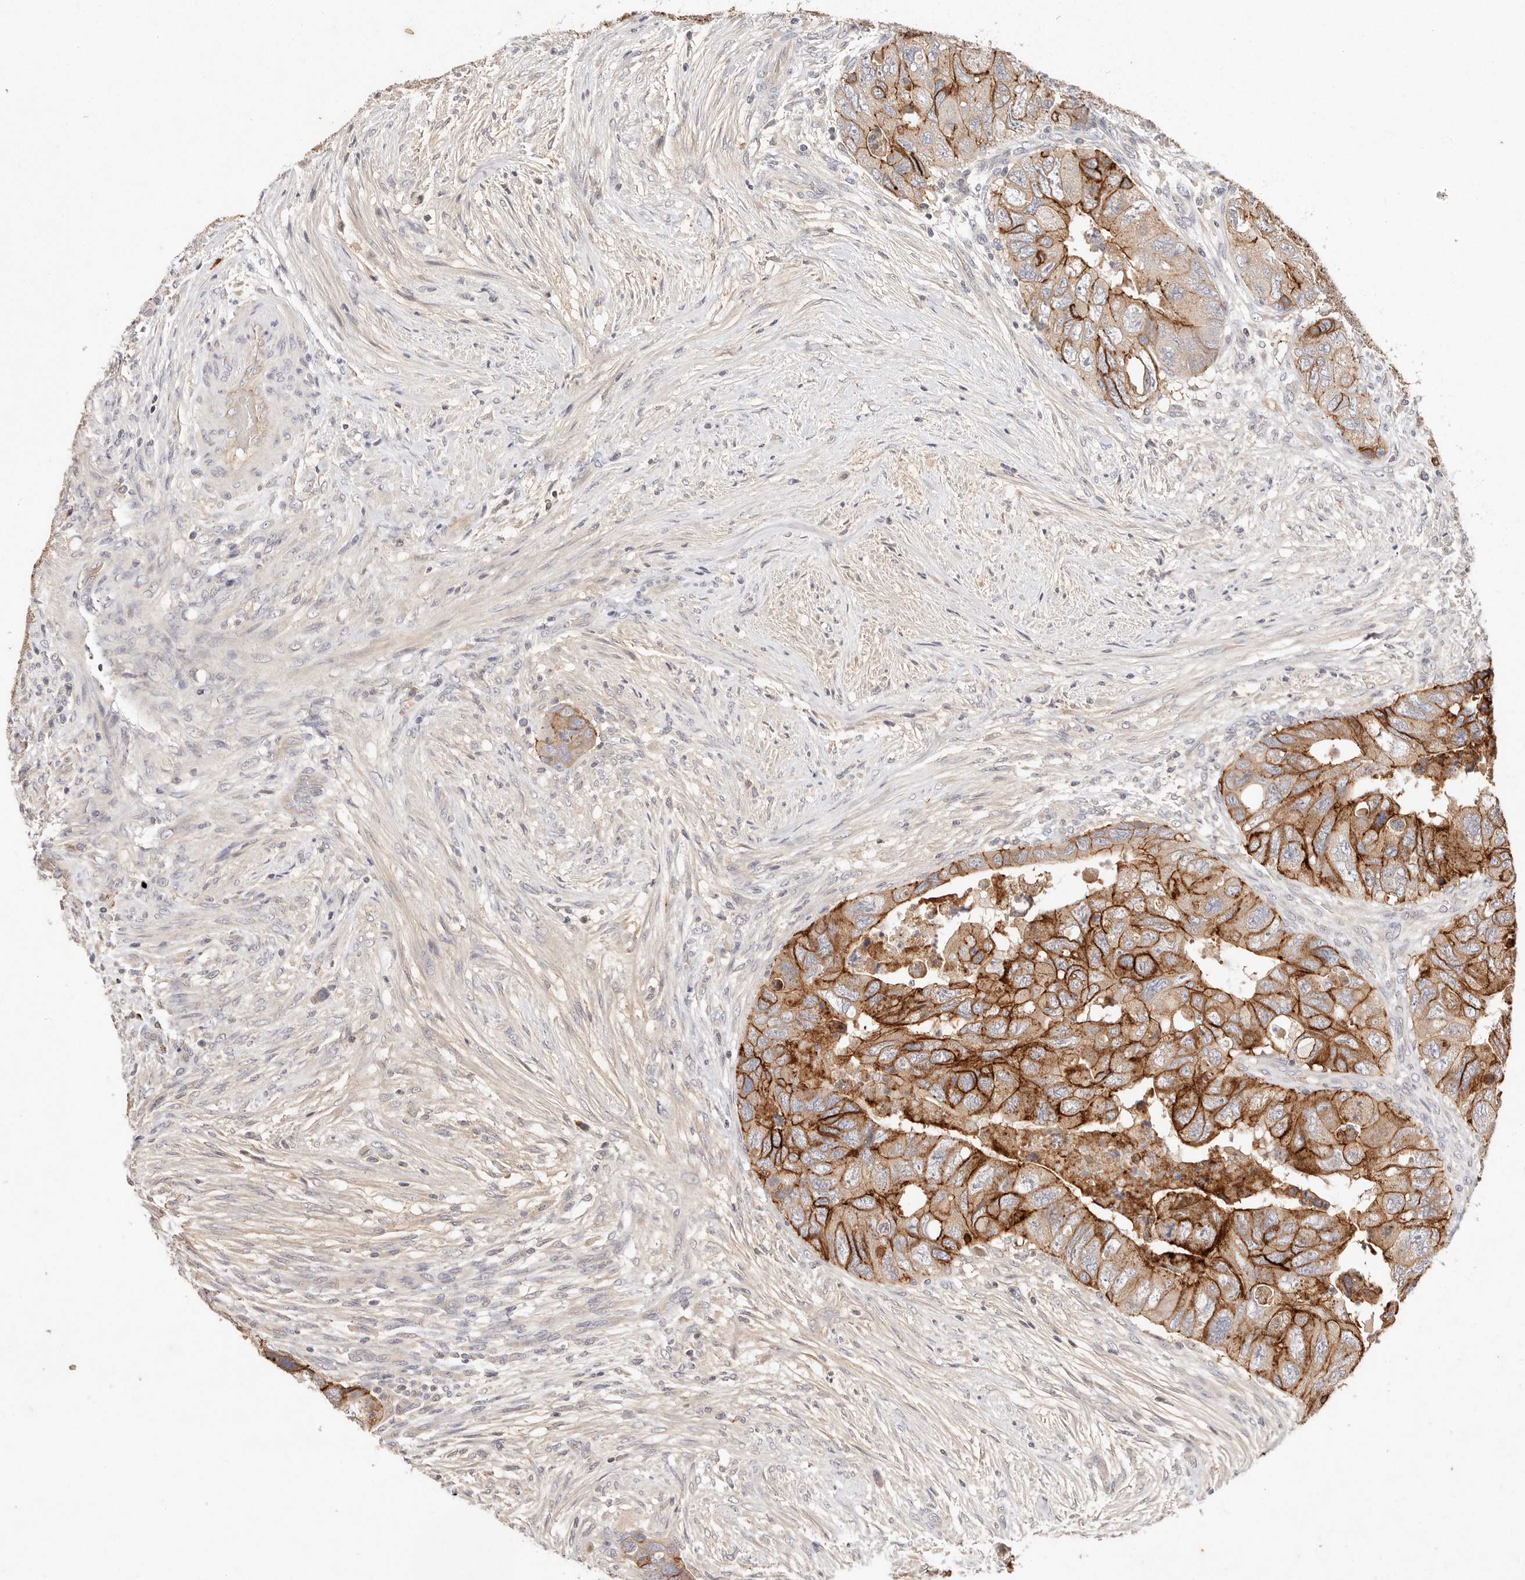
{"staining": {"intensity": "strong", "quantity": "25%-75%", "location": "cytoplasmic/membranous"}, "tissue": "colorectal cancer", "cell_type": "Tumor cells", "image_type": "cancer", "snomed": [{"axis": "morphology", "description": "Adenocarcinoma, NOS"}, {"axis": "topography", "description": "Rectum"}], "caption": "A photomicrograph of colorectal cancer (adenocarcinoma) stained for a protein reveals strong cytoplasmic/membranous brown staining in tumor cells.", "gene": "CXADR", "patient": {"sex": "male", "age": 63}}